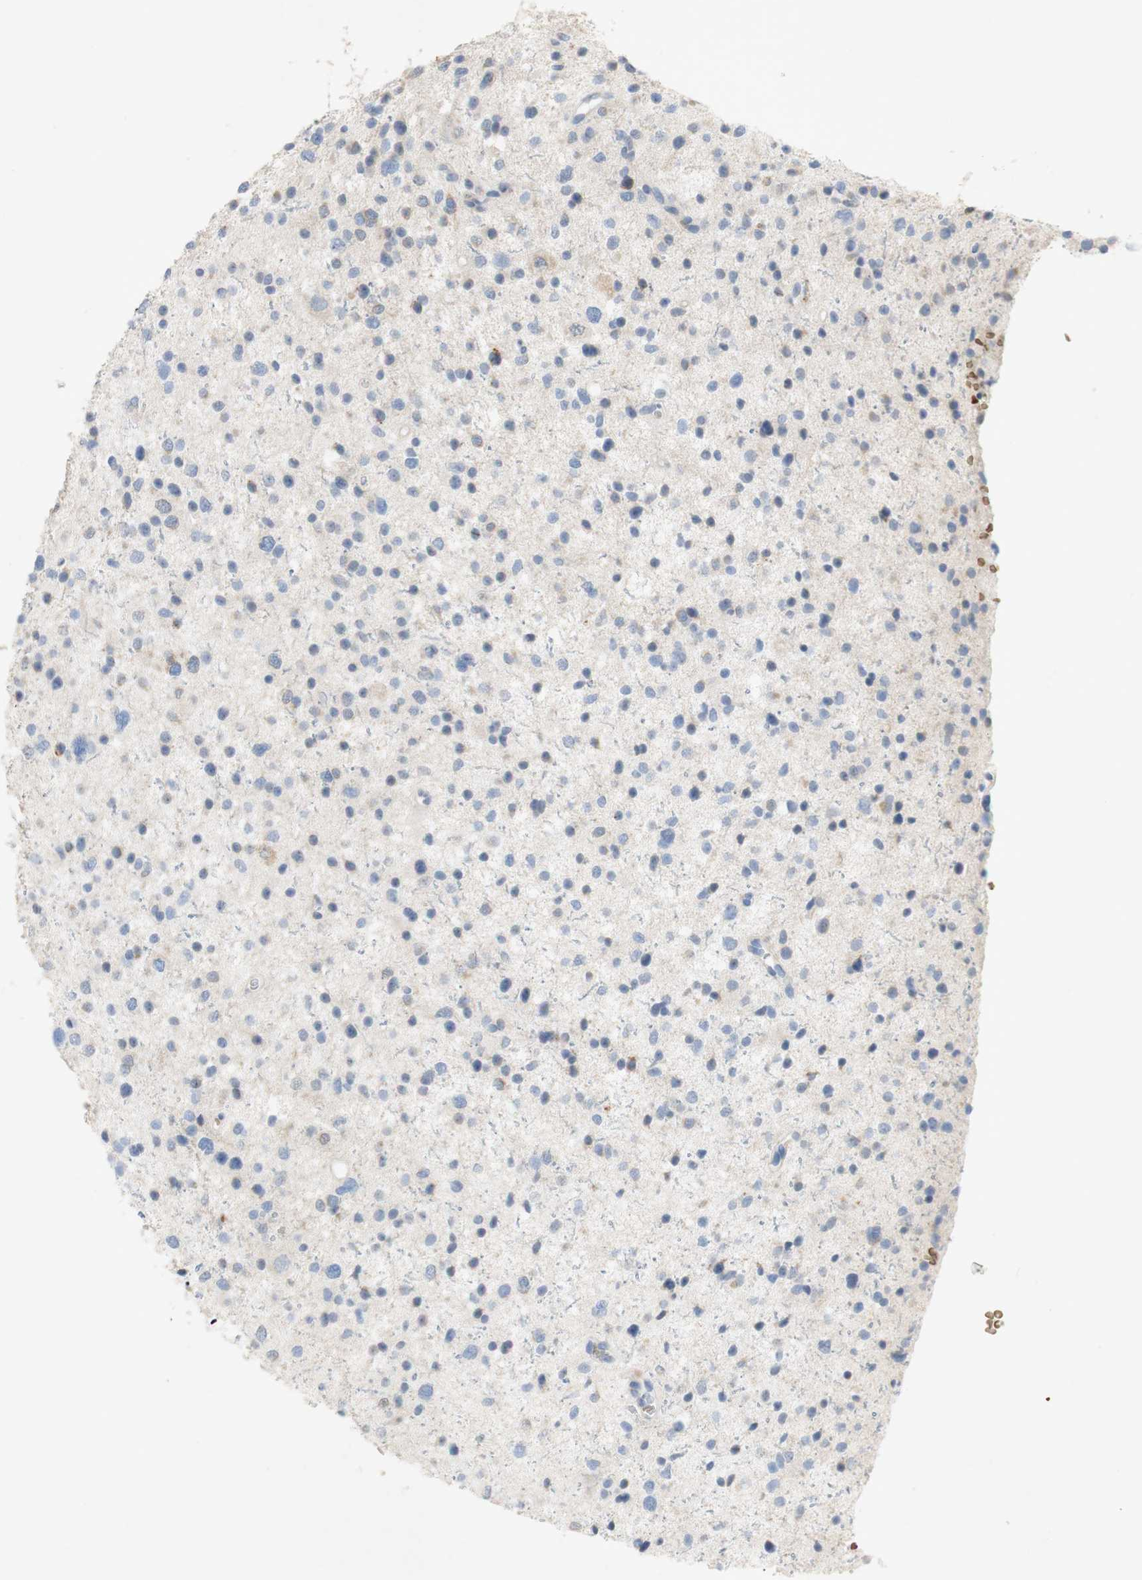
{"staining": {"intensity": "negative", "quantity": "none", "location": "none"}, "tissue": "glioma", "cell_type": "Tumor cells", "image_type": "cancer", "snomed": [{"axis": "morphology", "description": "Glioma, malignant, Low grade"}, {"axis": "topography", "description": "Brain"}], "caption": "Photomicrograph shows no protein positivity in tumor cells of malignant low-grade glioma tissue.", "gene": "EPO", "patient": {"sex": "female", "age": 37}}